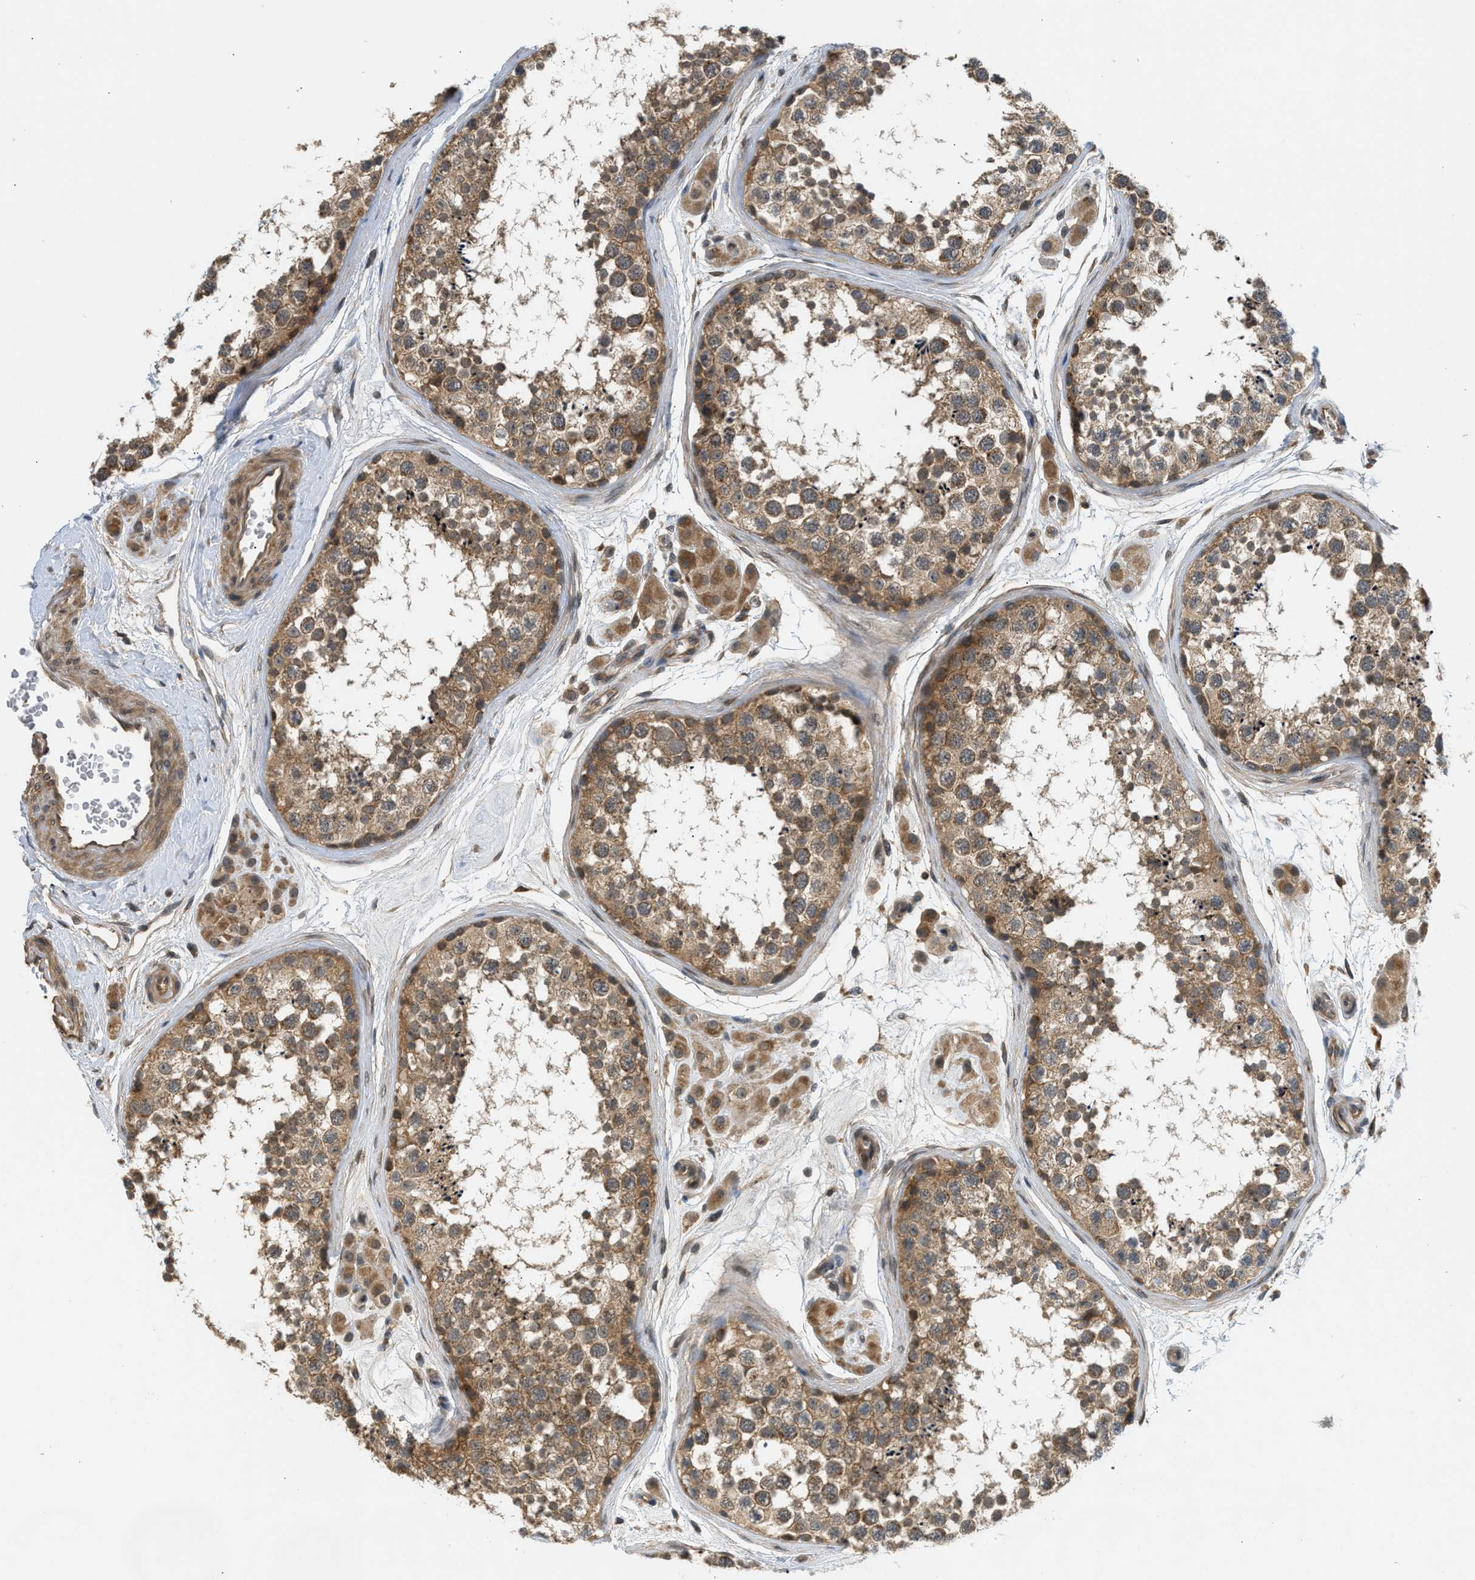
{"staining": {"intensity": "moderate", "quantity": ">75%", "location": "cytoplasmic/membranous"}, "tissue": "testis", "cell_type": "Cells in seminiferous ducts", "image_type": "normal", "snomed": [{"axis": "morphology", "description": "Normal tissue, NOS"}, {"axis": "topography", "description": "Testis"}], "caption": "High-power microscopy captured an immunohistochemistry histopathology image of unremarkable testis, revealing moderate cytoplasmic/membranous positivity in about >75% of cells in seminiferous ducts. The staining was performed using DAB, with brown indicating positive protein expression. Nuclei are stained blue with hematoxylin.", "gene": "ADCY8", "patient": {"sex": "male", "age": 56}}